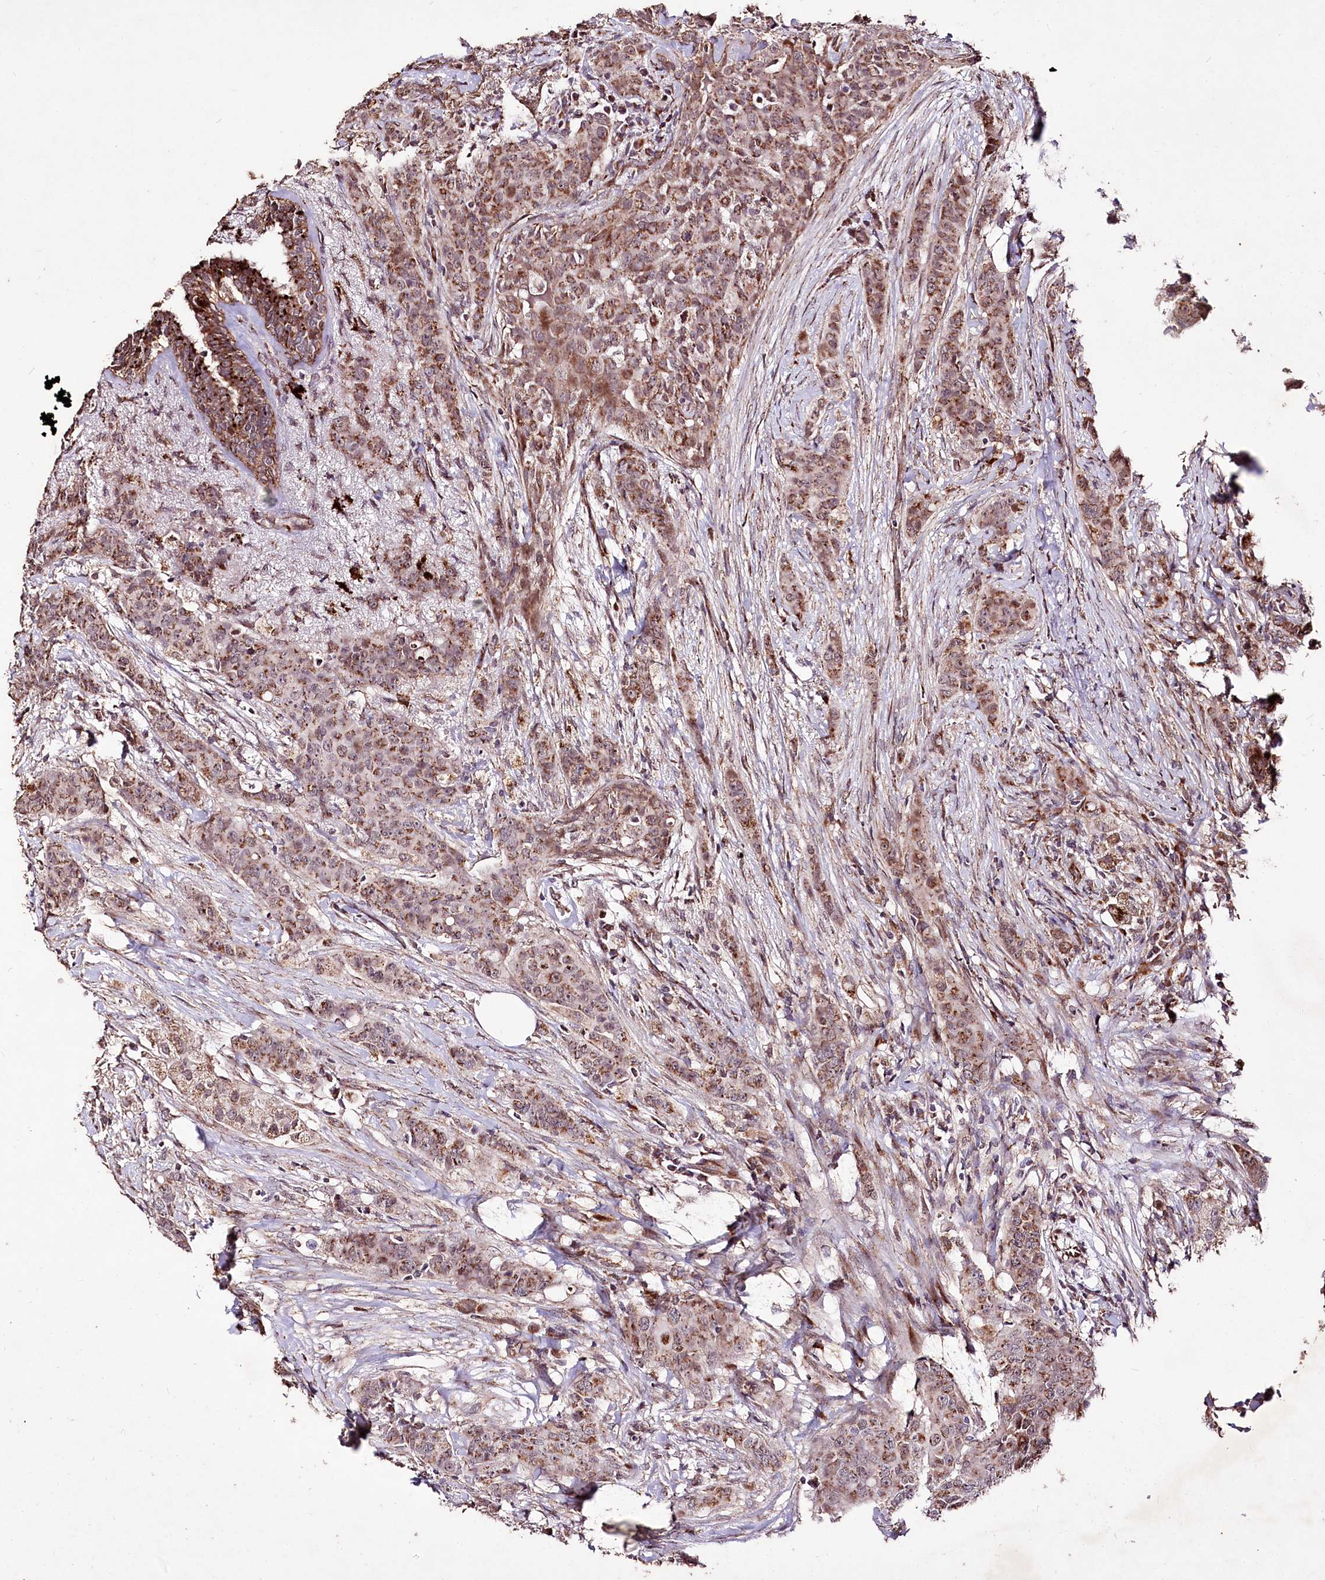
{"staining": {"intensity": "moderate", "quantity": ">75%", "location": "cytoplasmic/membranous"}, "tissue": "breast cancer", "cell_type": "Tumor cells", "image_type": "cancer", "snomed": [{"axis": "morphology", "description": "Duct carcinoma"}, {"axis": "topography", "description": "Breast"}], "caption": "Immunohistochemical staining of human intraductal carcinoma (breast) shows moderate cytoplasmic/membranous protein staining in about >75% of tumor cells.", "gene": "CARD19", "patient": {"sex": "female", "age": 40}}